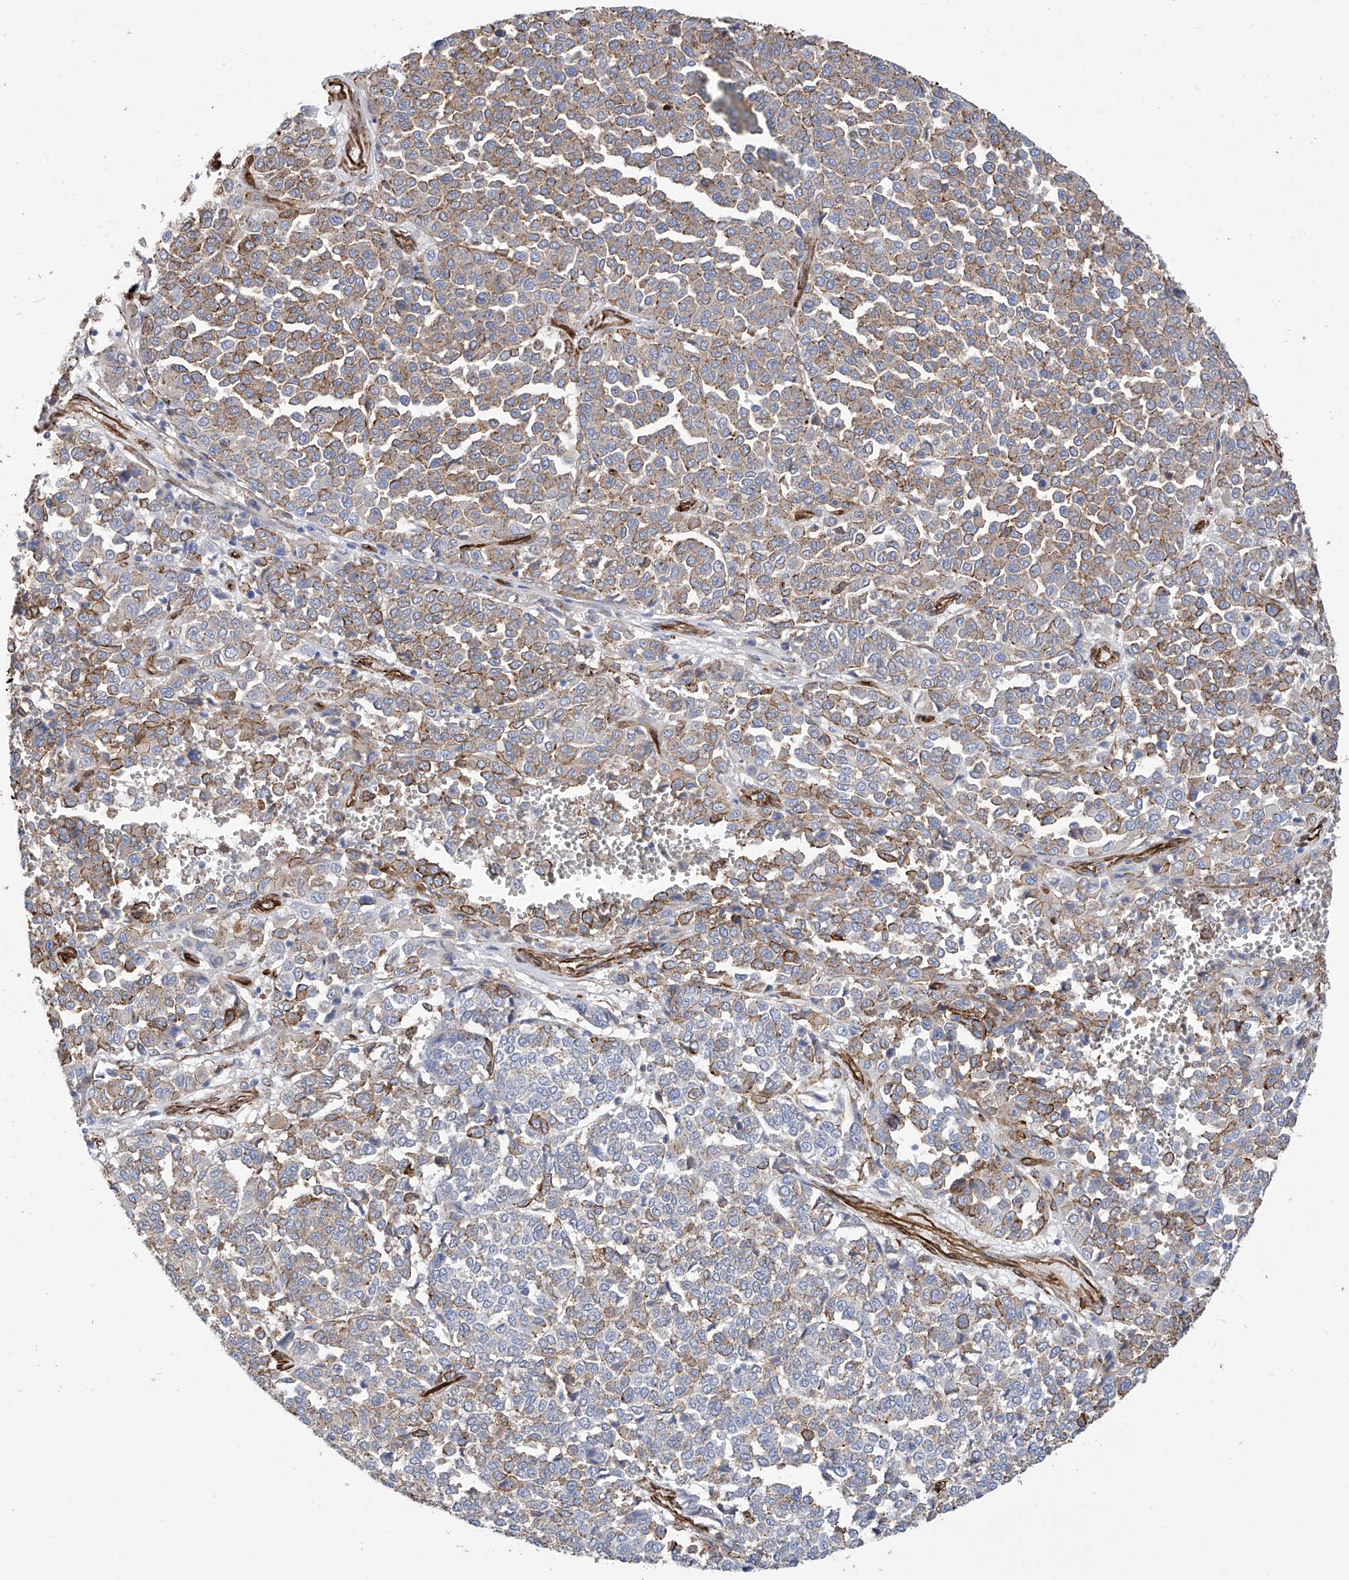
{"staining": {"intensity": "weak", "quantity": ">75%", "location": "cytoplasmic/membranous"}, "tissue": "melanoma", "cell_type": "Tumor cells", "image_type": "cancer", "snomed": [{"axis": "morphology", "description": "Malignant melanoma, Metastatic site"}, {"axis": "topography", "description": "Pancreas"}], "caption": "Melanoma tissue reveals weak cytoplasmic/membranous staining in approximately >75% of tumor cells", "gene": "UBTD1", "patient": {"sex": "female", "age": 30}}